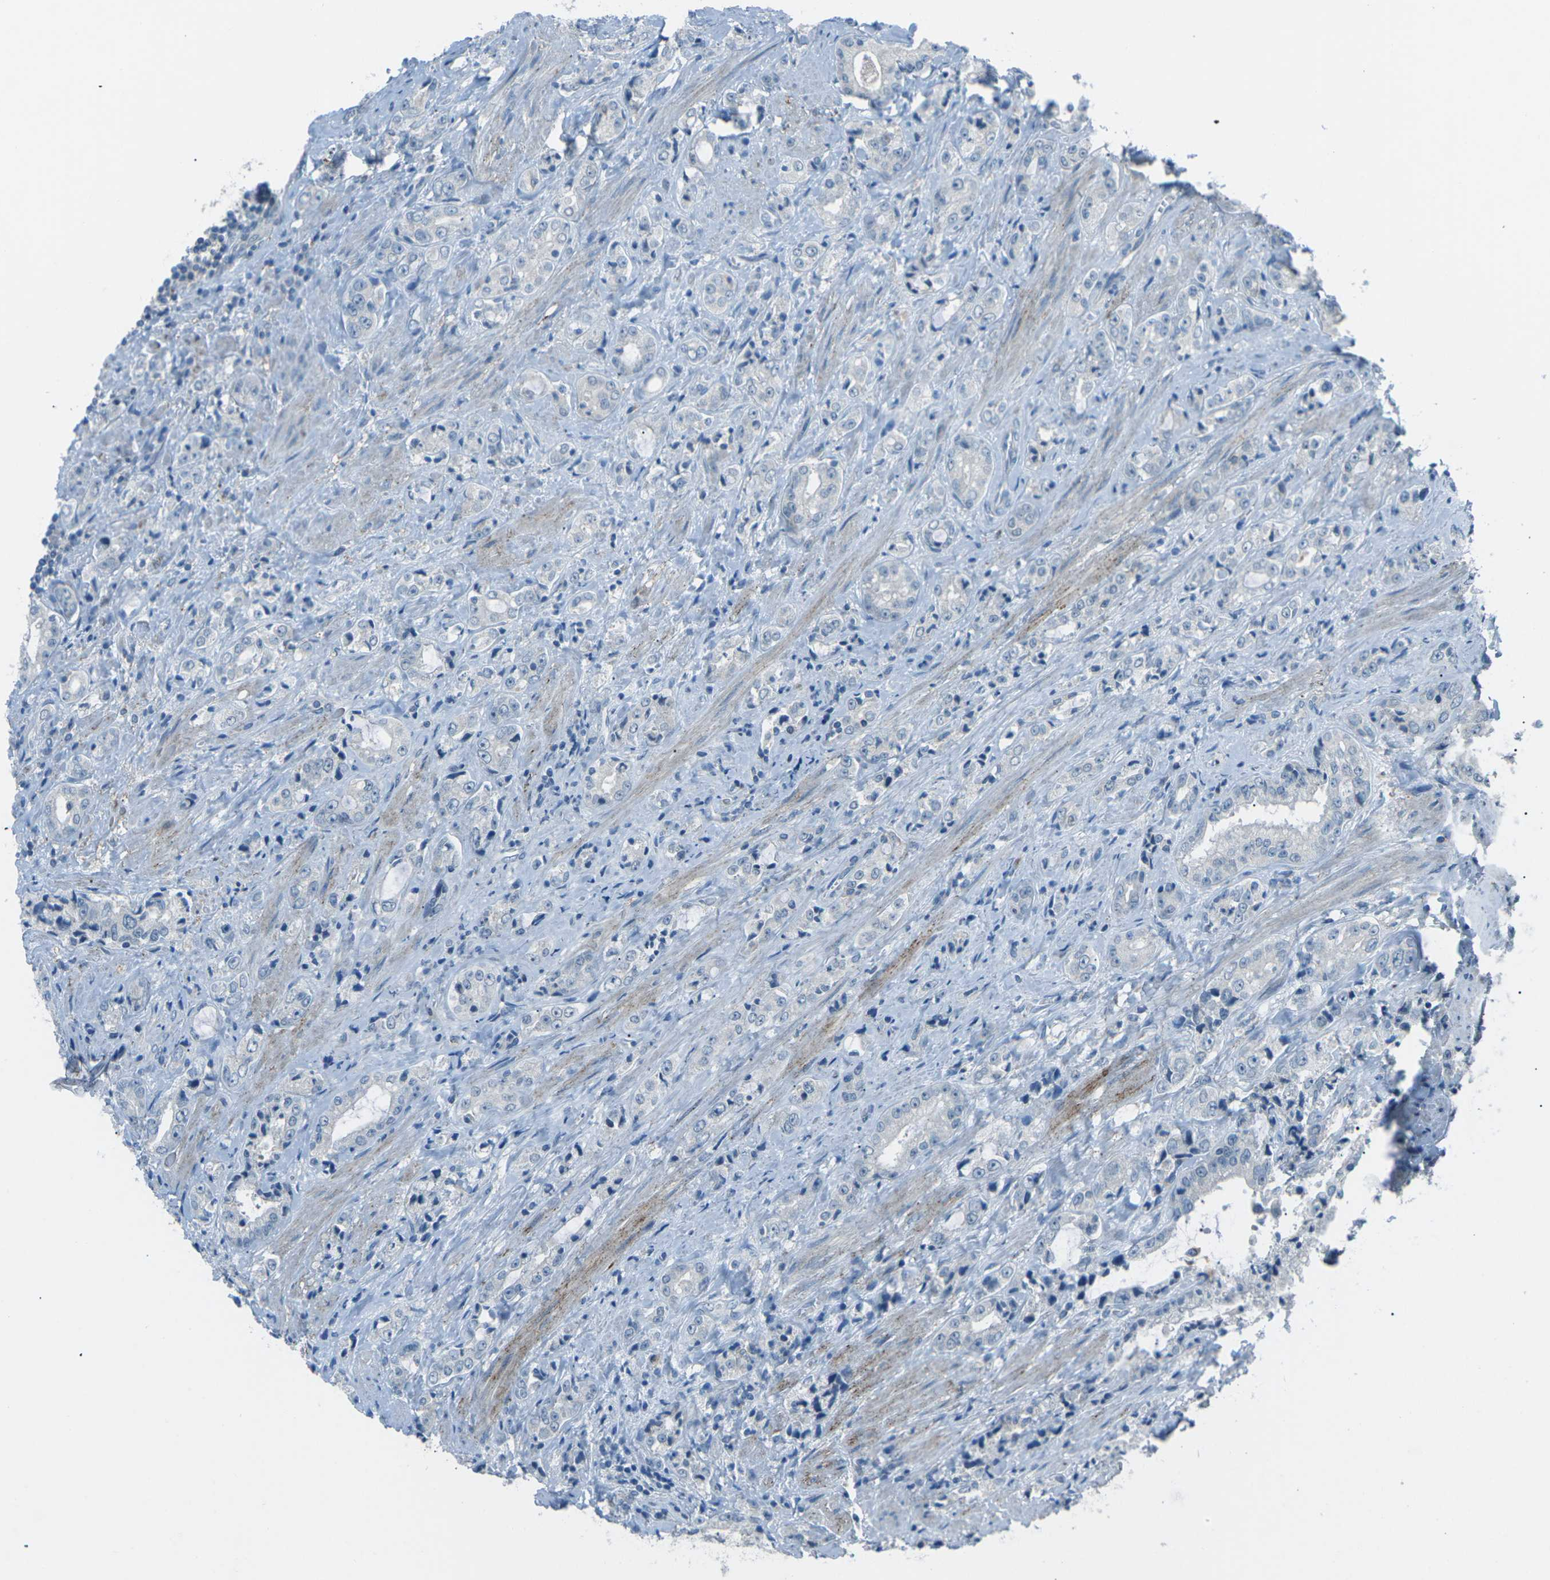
{"staining": {"intensity": "negative", "quantity": "none", "location": "none"}, "tissue": "prostate cancer", "cell_type": "Tumor cells", "image_type": "cancer", "snomed": [{"axis": "morphology", "description": "Adenocarcinoma, High grade"}, {"axis": "topography", "description": "Prostate"}], "caption": "IHC micrograph of human prostate cancer stained for a protein (brown), which demonstrates no expression in tumor cells. (DAB IHC visualized using brightfield microscopy, high magnification).", "gene": "PRKCA", "patient": {"sex": "male", "age": 61}}